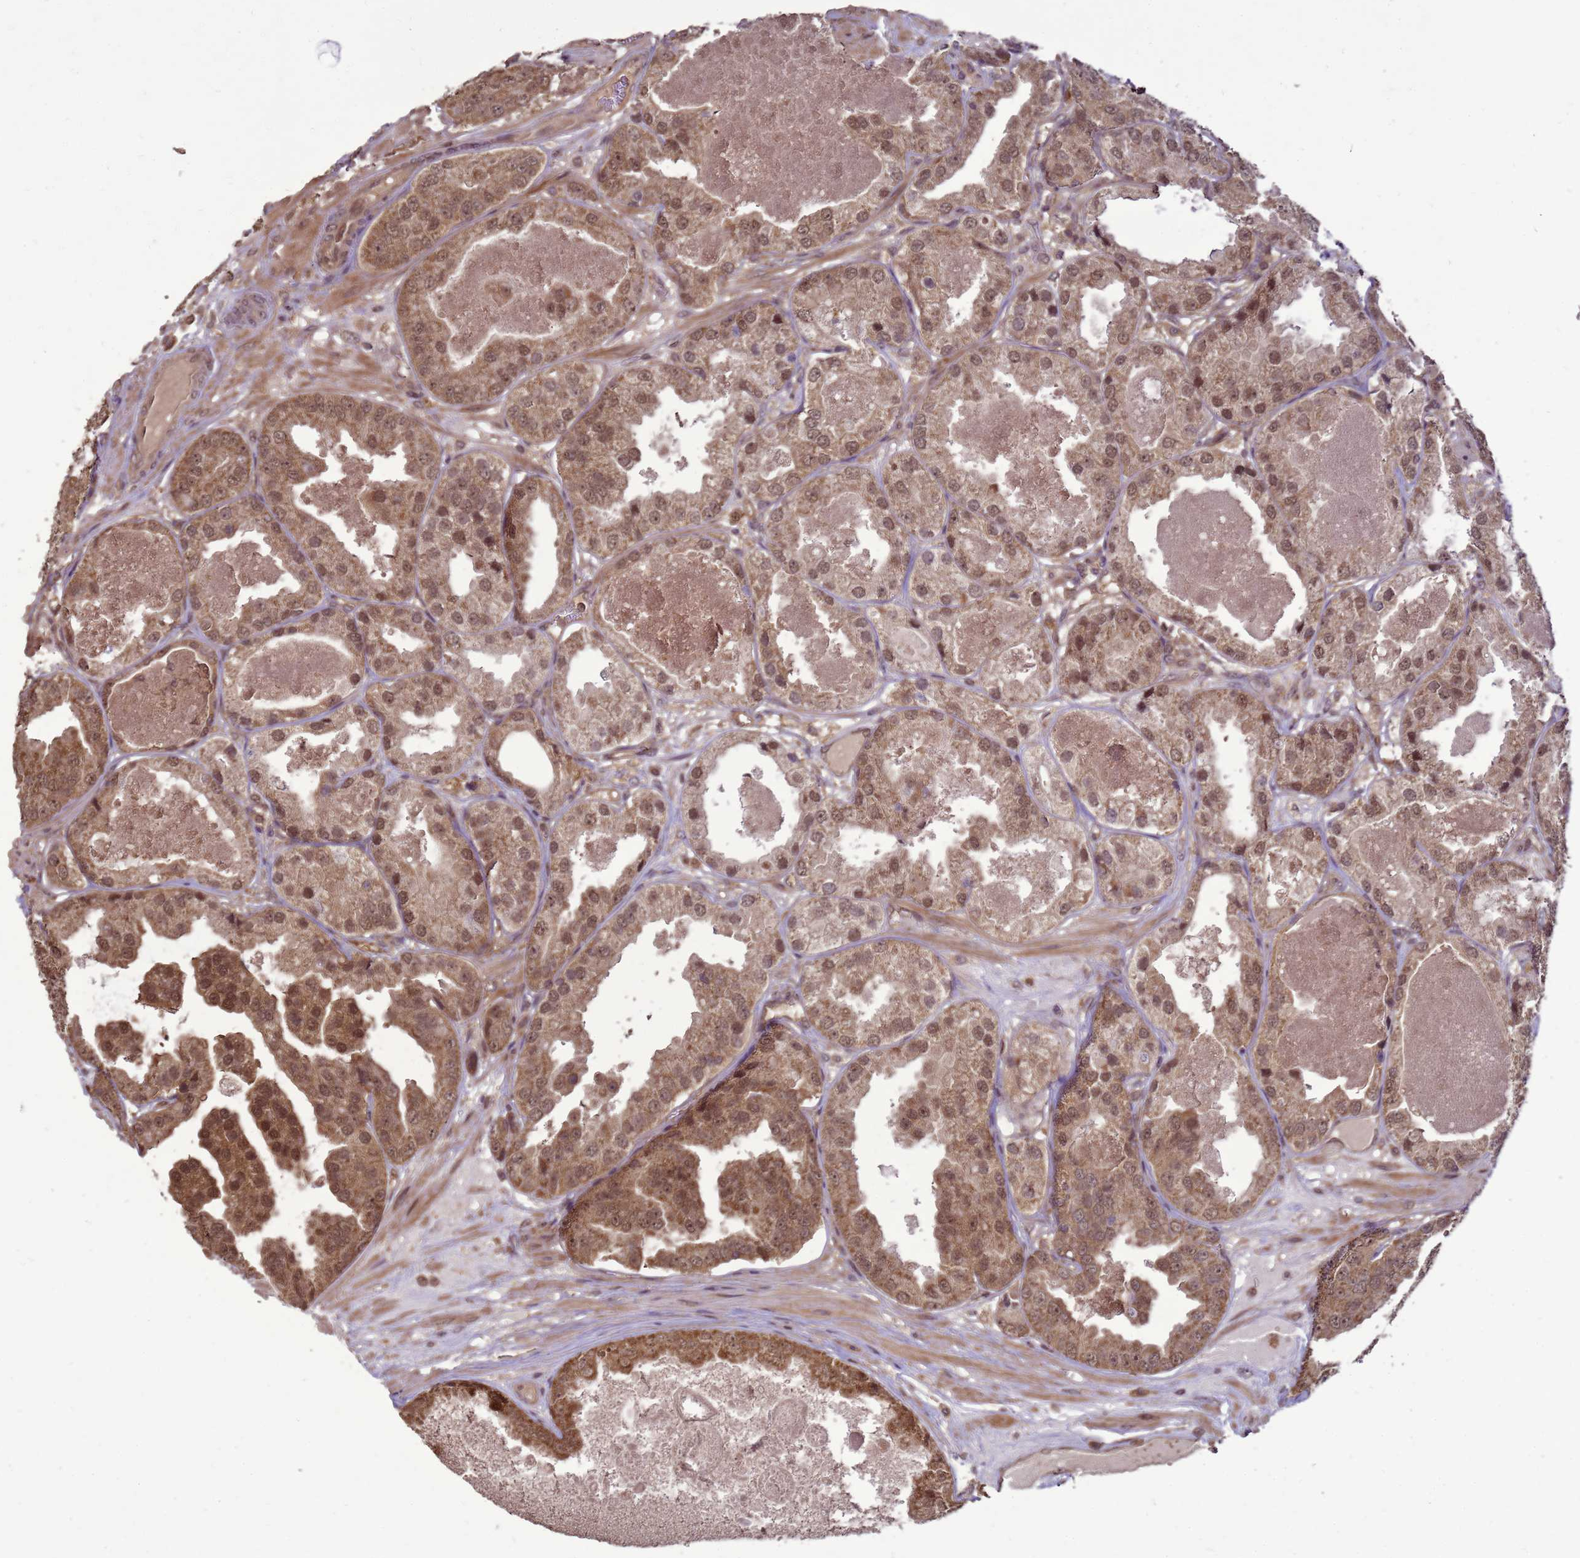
{"staining": {"intensity": "moderate", "quantity": ">75%", "location": "cytoplasmic/membranous,nuclear"}, "tissue": "prostate cancer", "cell_type": "Tumor cells", "image_type": "cancer", "snomed": [{"axis": "morphology", "description": "Adenocarcinoma, High grade"}, {"axis": "topography", "description": "Prostate"}], "caption": "DAB immunohistochemical staining of human prostate cancer (high-grade adenocarcinoma) demonstrates moderate cytoplasmic/membranous and nuclear protein staining in approximately >75% of tumor cells. (DAB = brown stain, brightfield microscopy at high magnification).", "gene": "CRBN", "patient": {"sex": "male", "age": 63}}